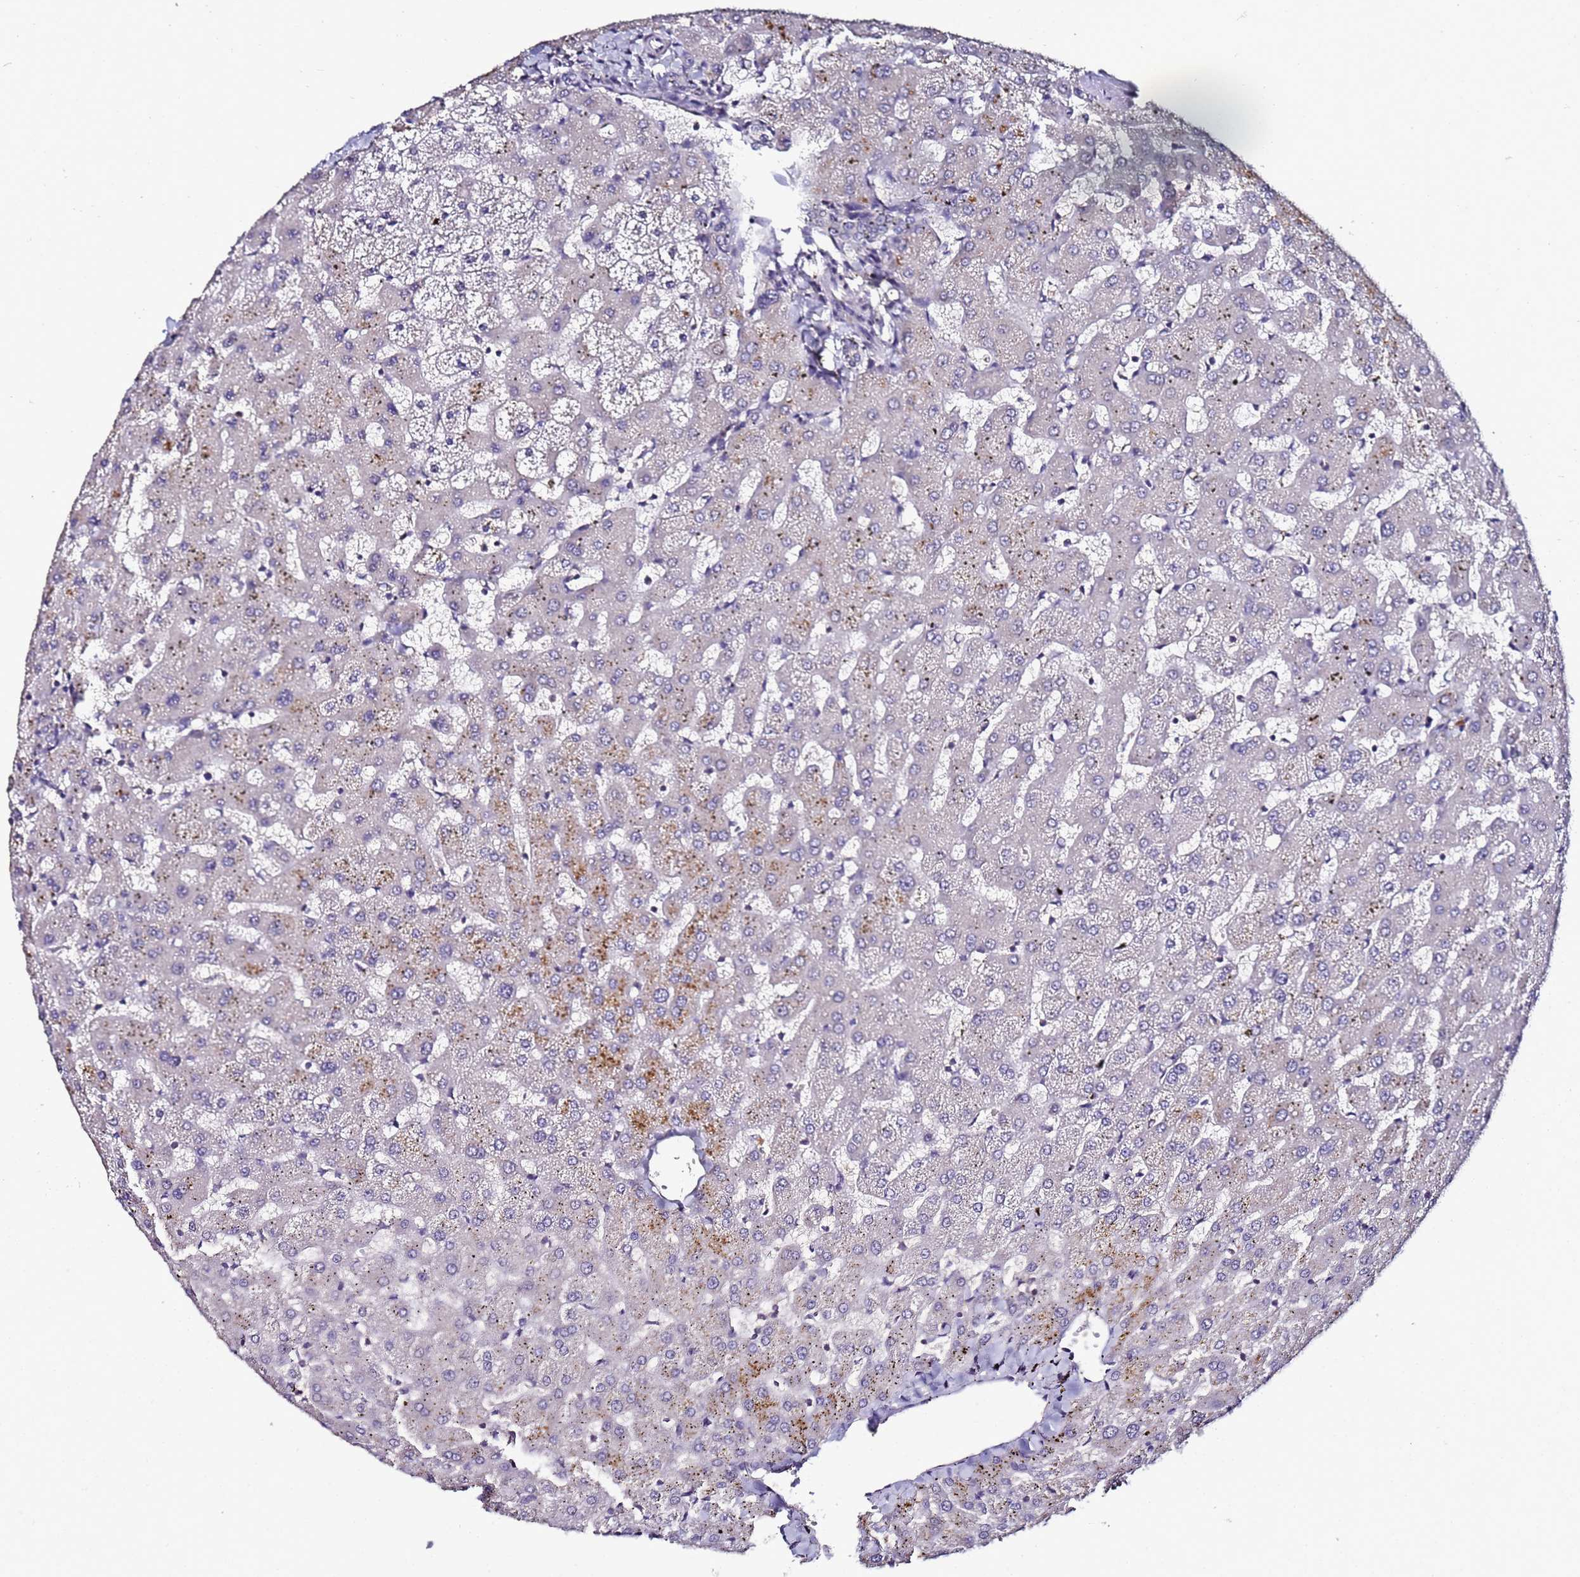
{"staining": {"intensity": "weak", "quantity": "<25%", "location": "cytoplasmic/membranous"}, "tissue": "liver", "cell_type": "Cholangiocytes", "image_type": "normal", "snomed": [{"axis": "morphology", "description": "Normal tissue, NOS"}, {"axis": "topography", "description": "Liver"}], "caption": "An IHC image of unremarkable liver is shown. There is no staining in cholangiocytes of liver.", "gene": "ANKRD17", "patient": {"sex": "female", "age": 63}}